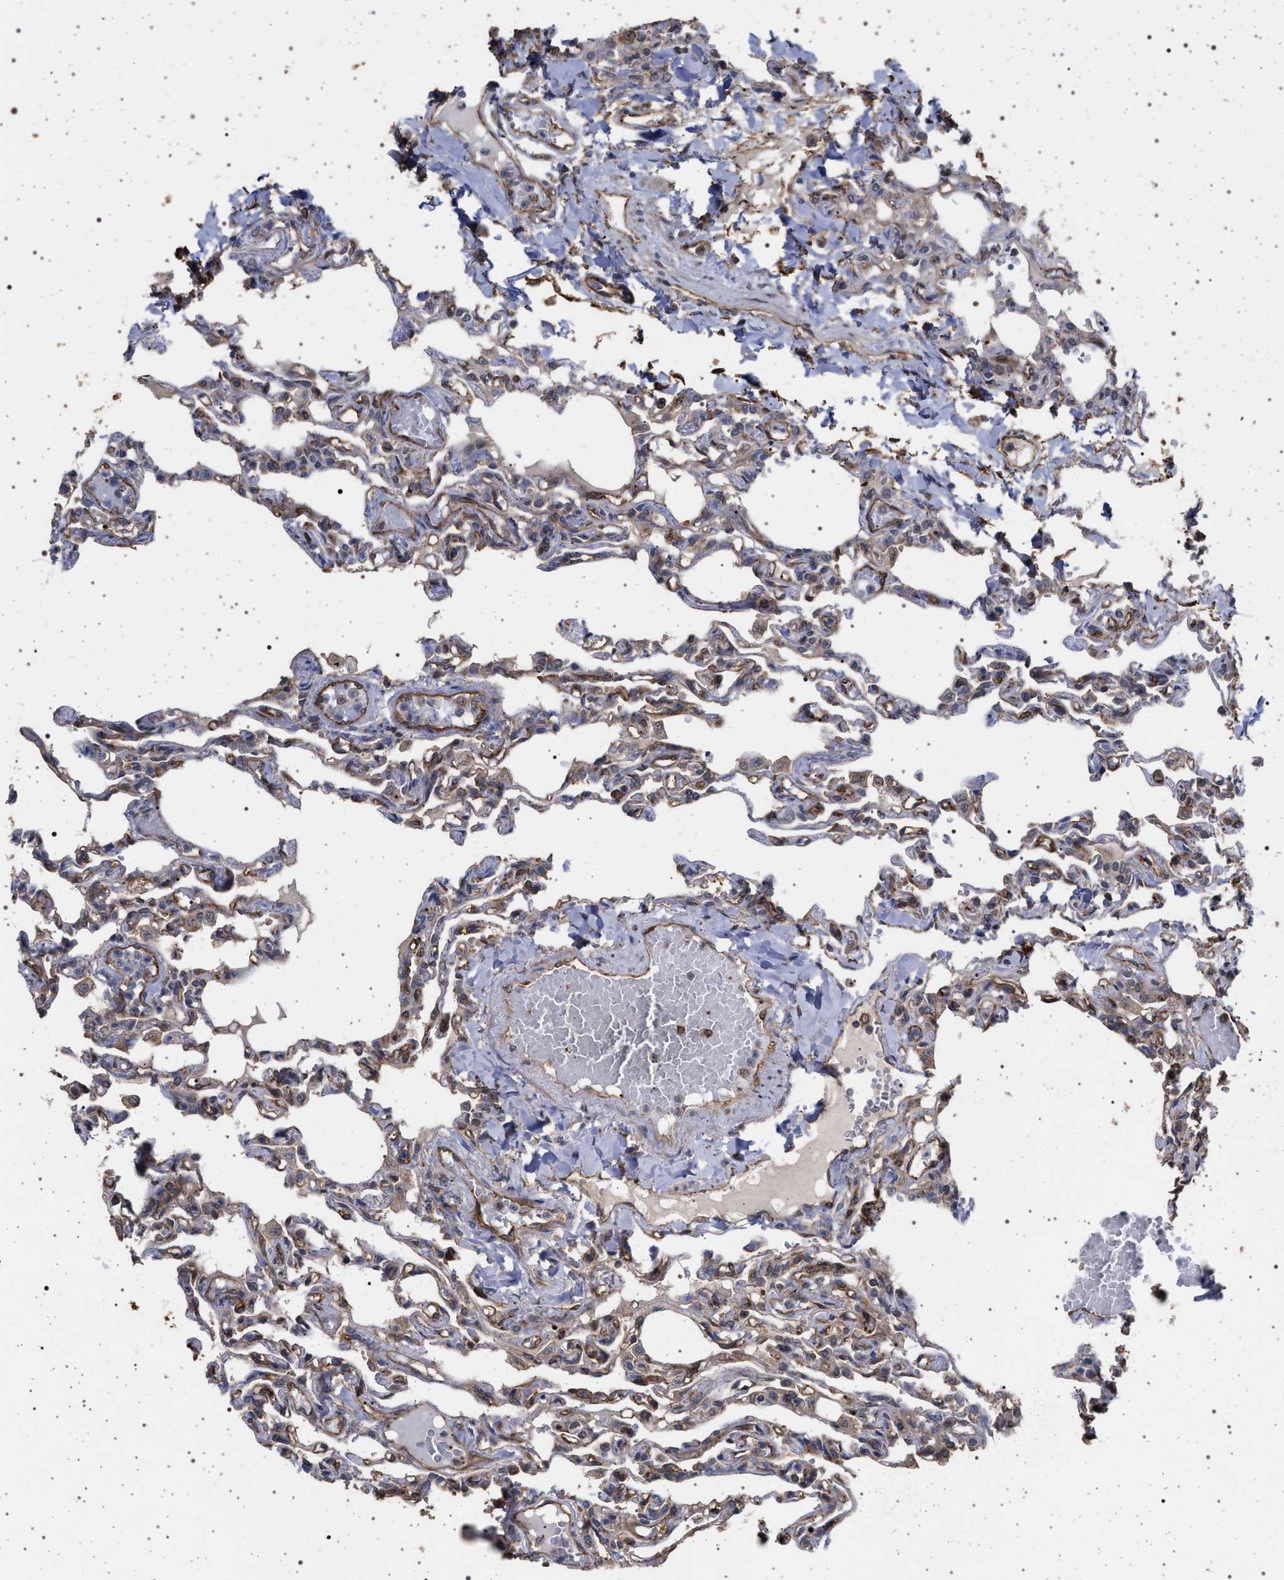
{"staining": {"intensity": "moderate", "quantity": "25%-75%", "location": "cytoplasmic/membranous"}, "tissue": "lung", "cell_type": "Alveolar cells", "image_type": "normal", "snomed": [{"axis": "morphology", "description": "Normal tissue, NOS"}, {"axis": "topography", "description": "Lung"}], "caption": "Immunohistochemistry (DAB) staining of unremarkable lung exhibits moderate cytoplasmic/membranous protein staining in approximately 25%-75% of alveolar cells.", "gene": "IFT20", "patient": {"sex": "male", "age": 21}}